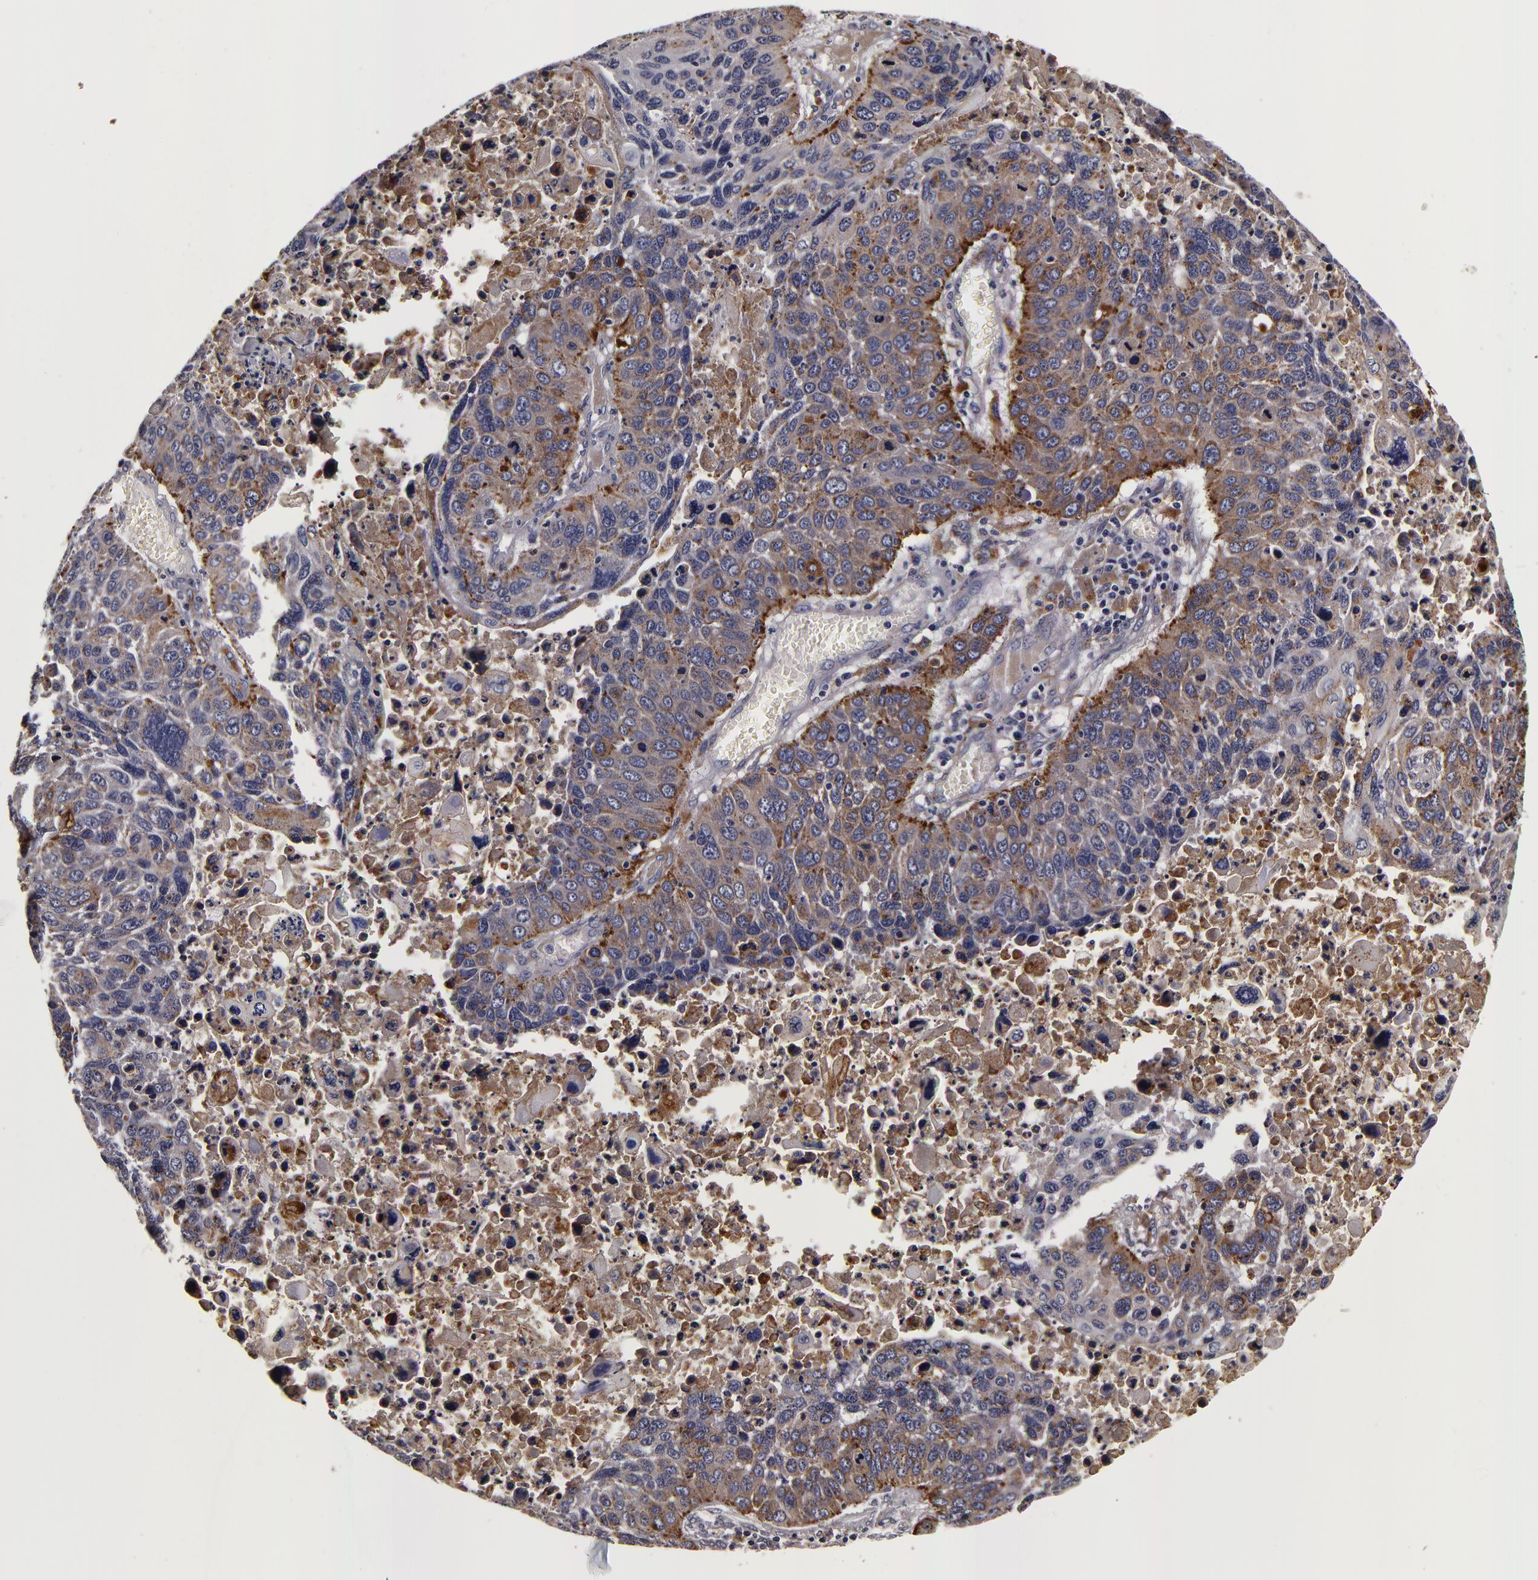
{"staining": {"intensity": "weak", "quantity": "<25%", "location": "cytoplasmic/membranous"}, "tissue": "lung cancer", "cell_type": "Tumor cells", "image_type": "cancer", "snomed": [{"axis": "morphology", "description": "Squamous cell carcinoma, NOS"}, {"axis": "topography", "description": "Lung"}], "caption": "The micrograph exhibits no staining of tumor cells in lung squamous cell carcinoma. (DAB (3,3'-diaminobenzidine) IHC visualized using brightfield microscopy, high magnification).", "gene": "LGALS3BP", "patient": {"sex": "male", "age": 68}}